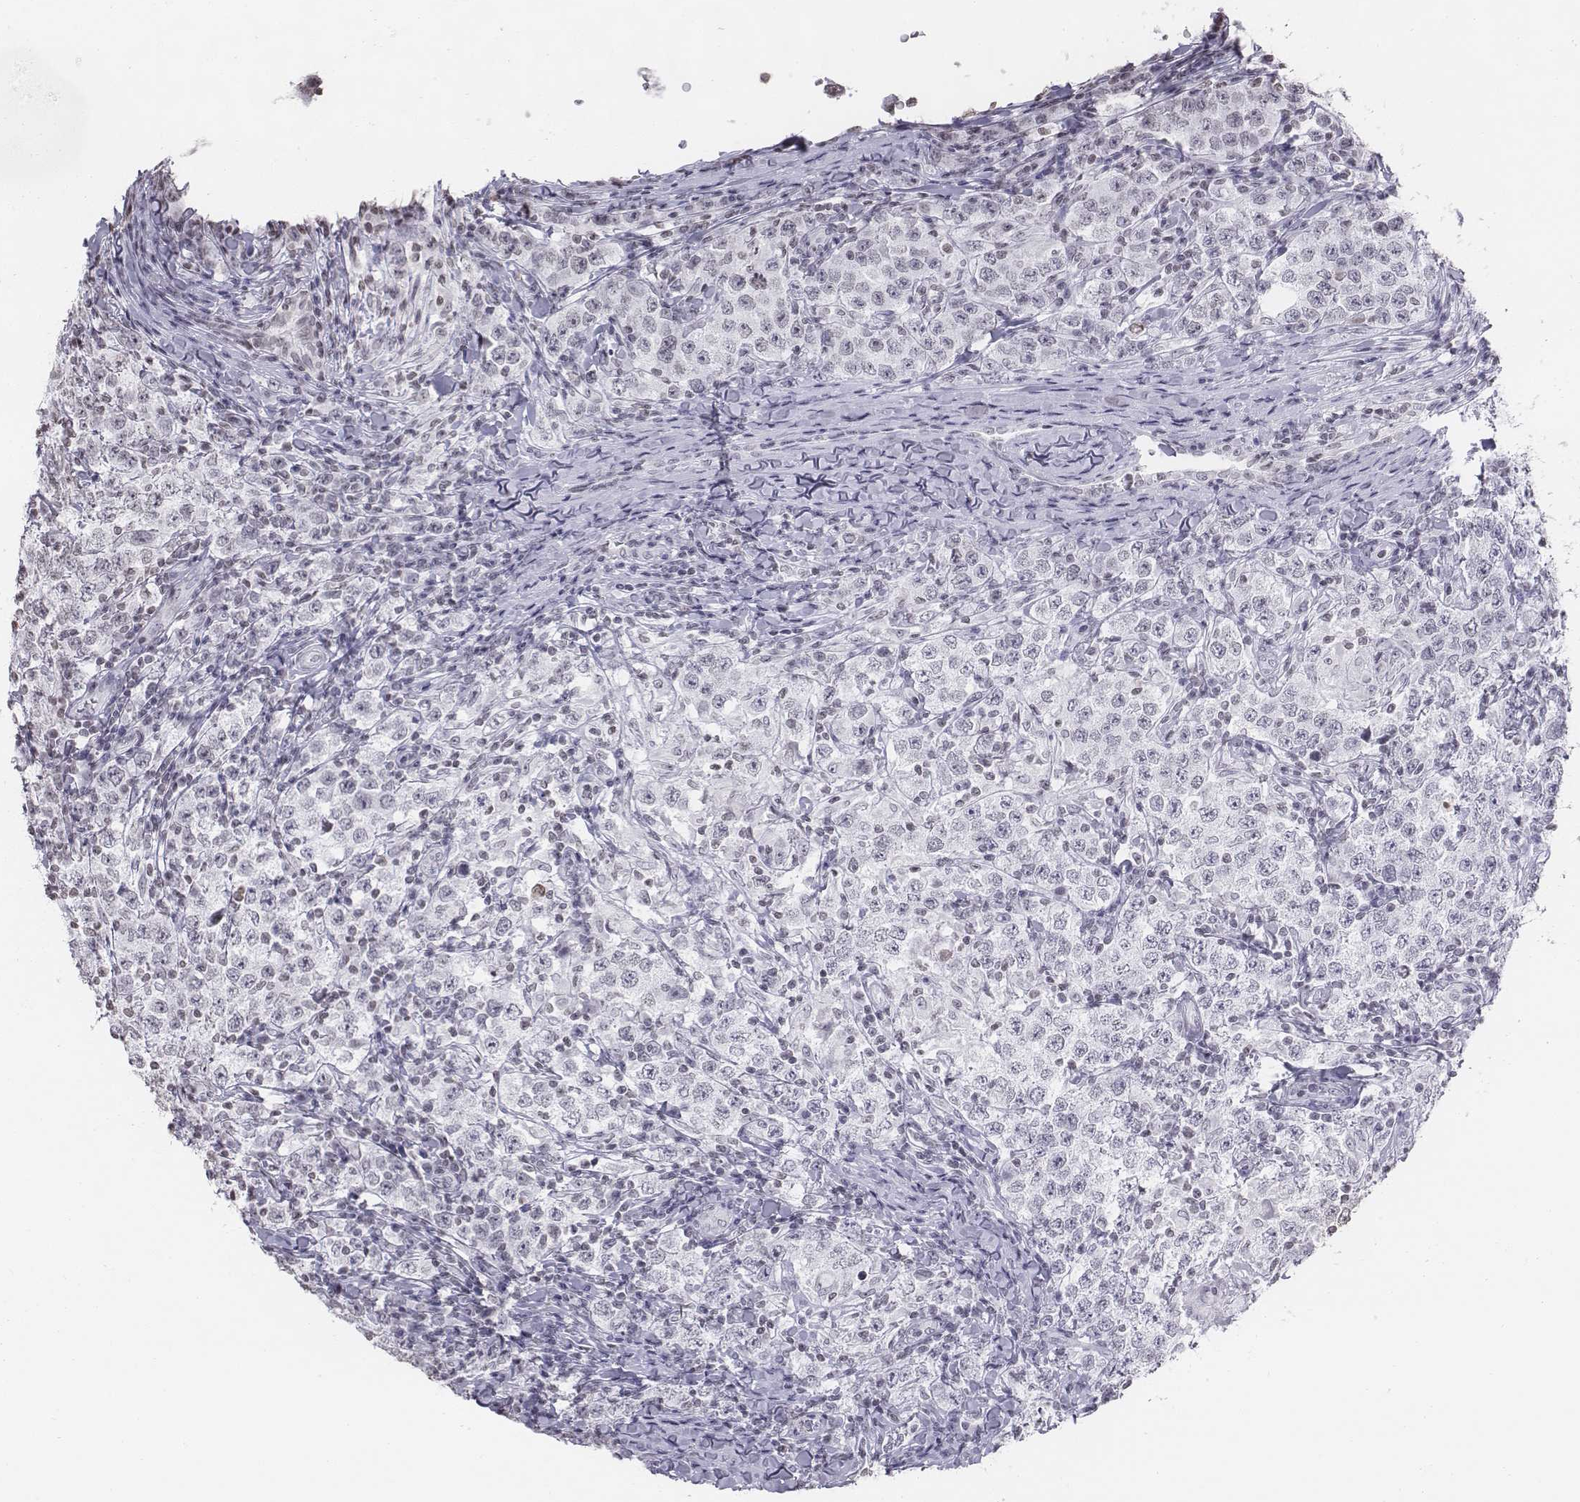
{"staining": {"intensity": "negative", "quantity": "none", "location": "none"}, "tissue": "testis cancer", "cell_type": "Tumor cells", "image_type": "cancer", "snomed": [{"axis": "morphology", "description": "Seminoma, NOS"}, {"axis": "morphology", "description": "Carcinoma, Embryonal, NOS"}, {"axis": "topography", "description": "Testis"}], "caption": "Immunohistochemical staining of human testis cancer exhibits no significant staining in tumor cells. The staining was performed using DAB (3,3'-diaminobenzidine) to visualize the protein expression in brown, while the nuclei were stained in blue with hematoxylin (Magnification: 20x).", "gene": "BARHL1", "patient": {"sex": "male", "age": 41}}